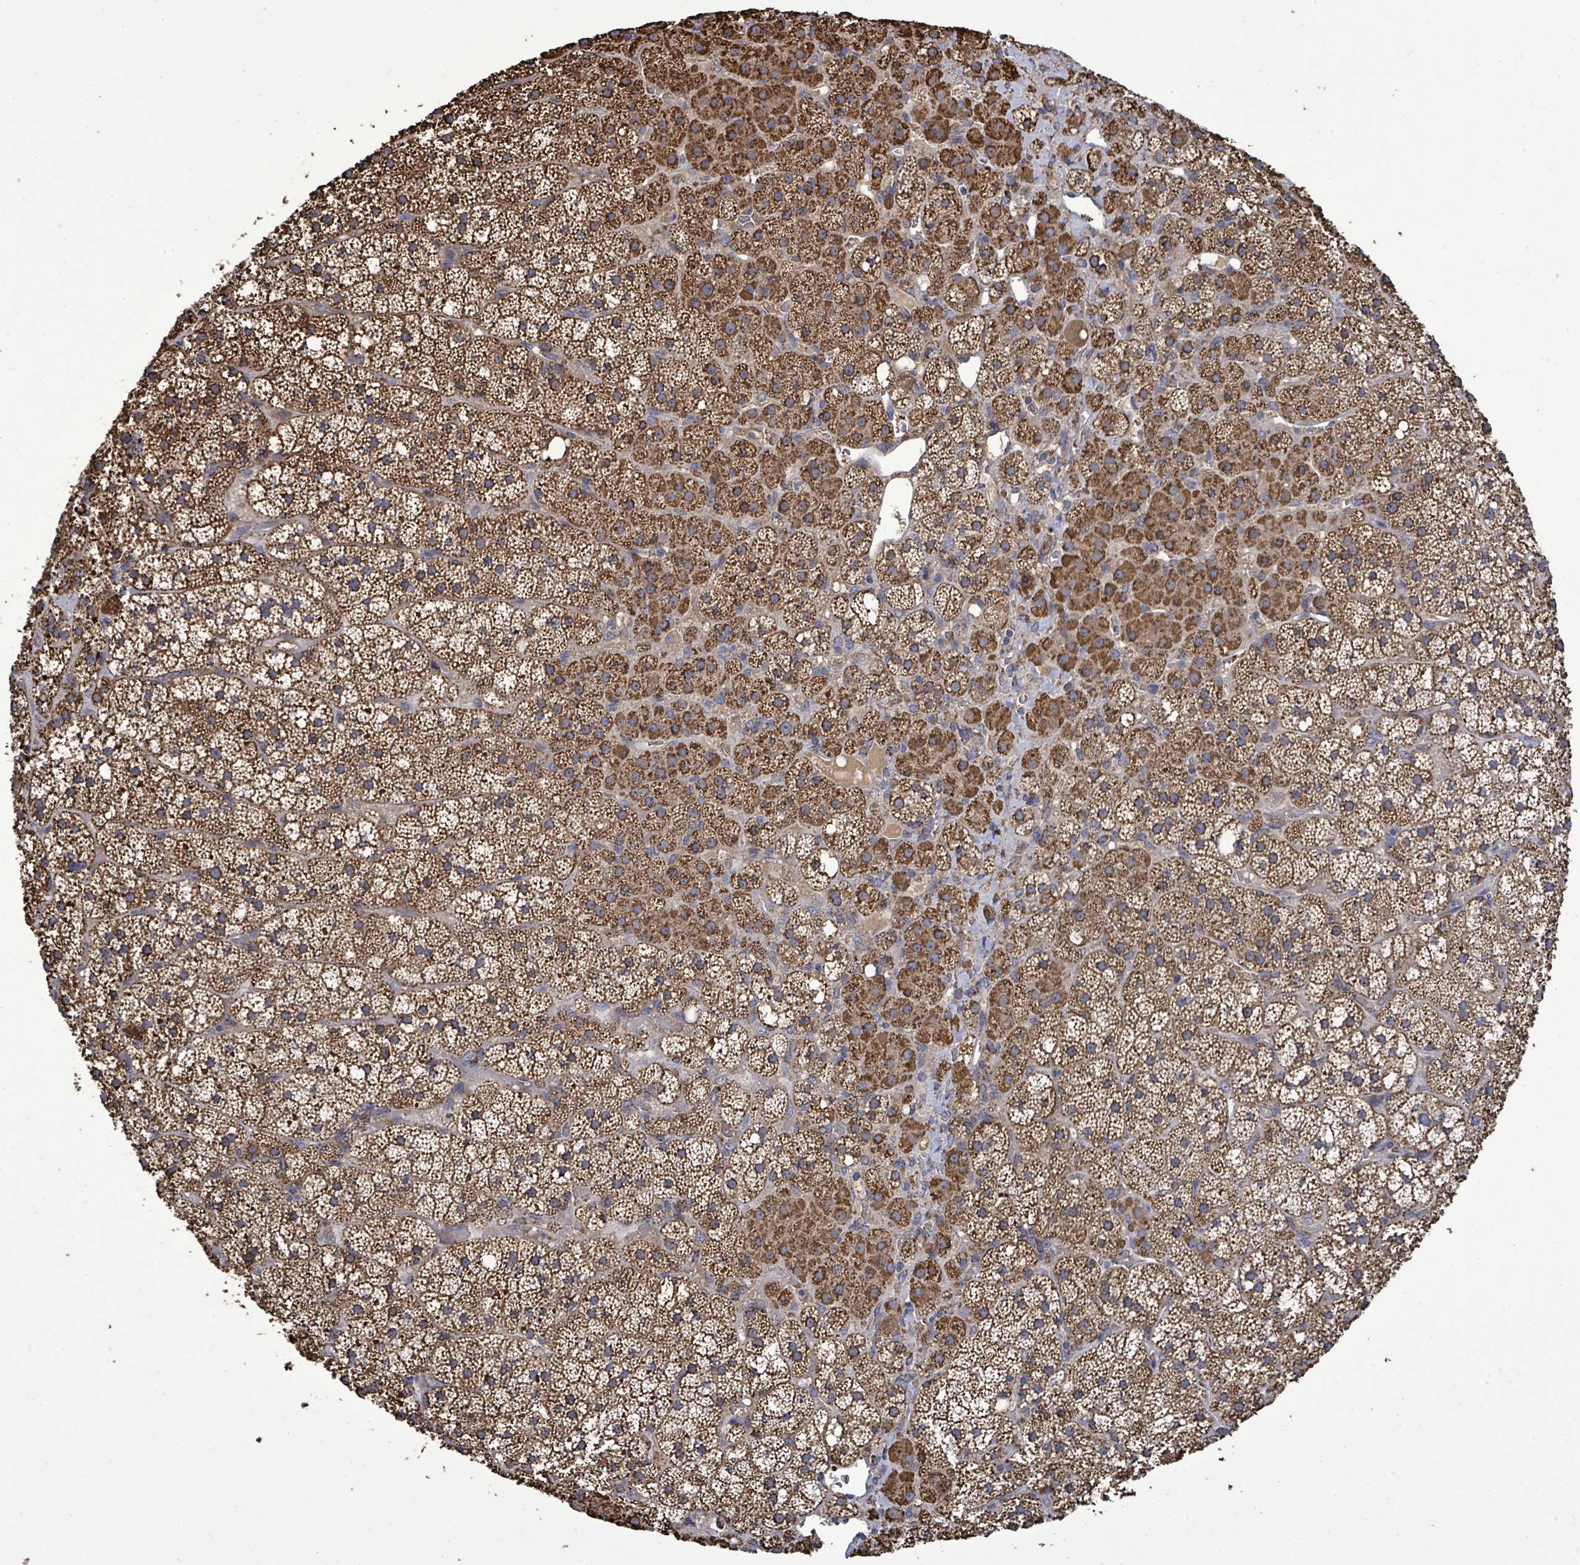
{"staining": {"intensity": "strong", "quantity": ">75%", "location": "cytoplasmic/membranous"}, "tissue": "adrenal gland", "cell_type": "Glandular cells", "image_type": "normal", "snomed": [{"axis": "morphology", "description": "Normal tissue, NOS"}, {"axis": "topography", "description": "Adrenal gland"}], "caption": "The histopathology image exhibits immunohistochemical staining of normal adrenal gland. There is strong cytoplasmic/membranous positivity is identified in approximately >75% of glandular cells. Ihc stains the protein in brown and the nuclei are stained blue.", "gene": "MTMR12", "patient": {"sex": "male", "age": 53}}